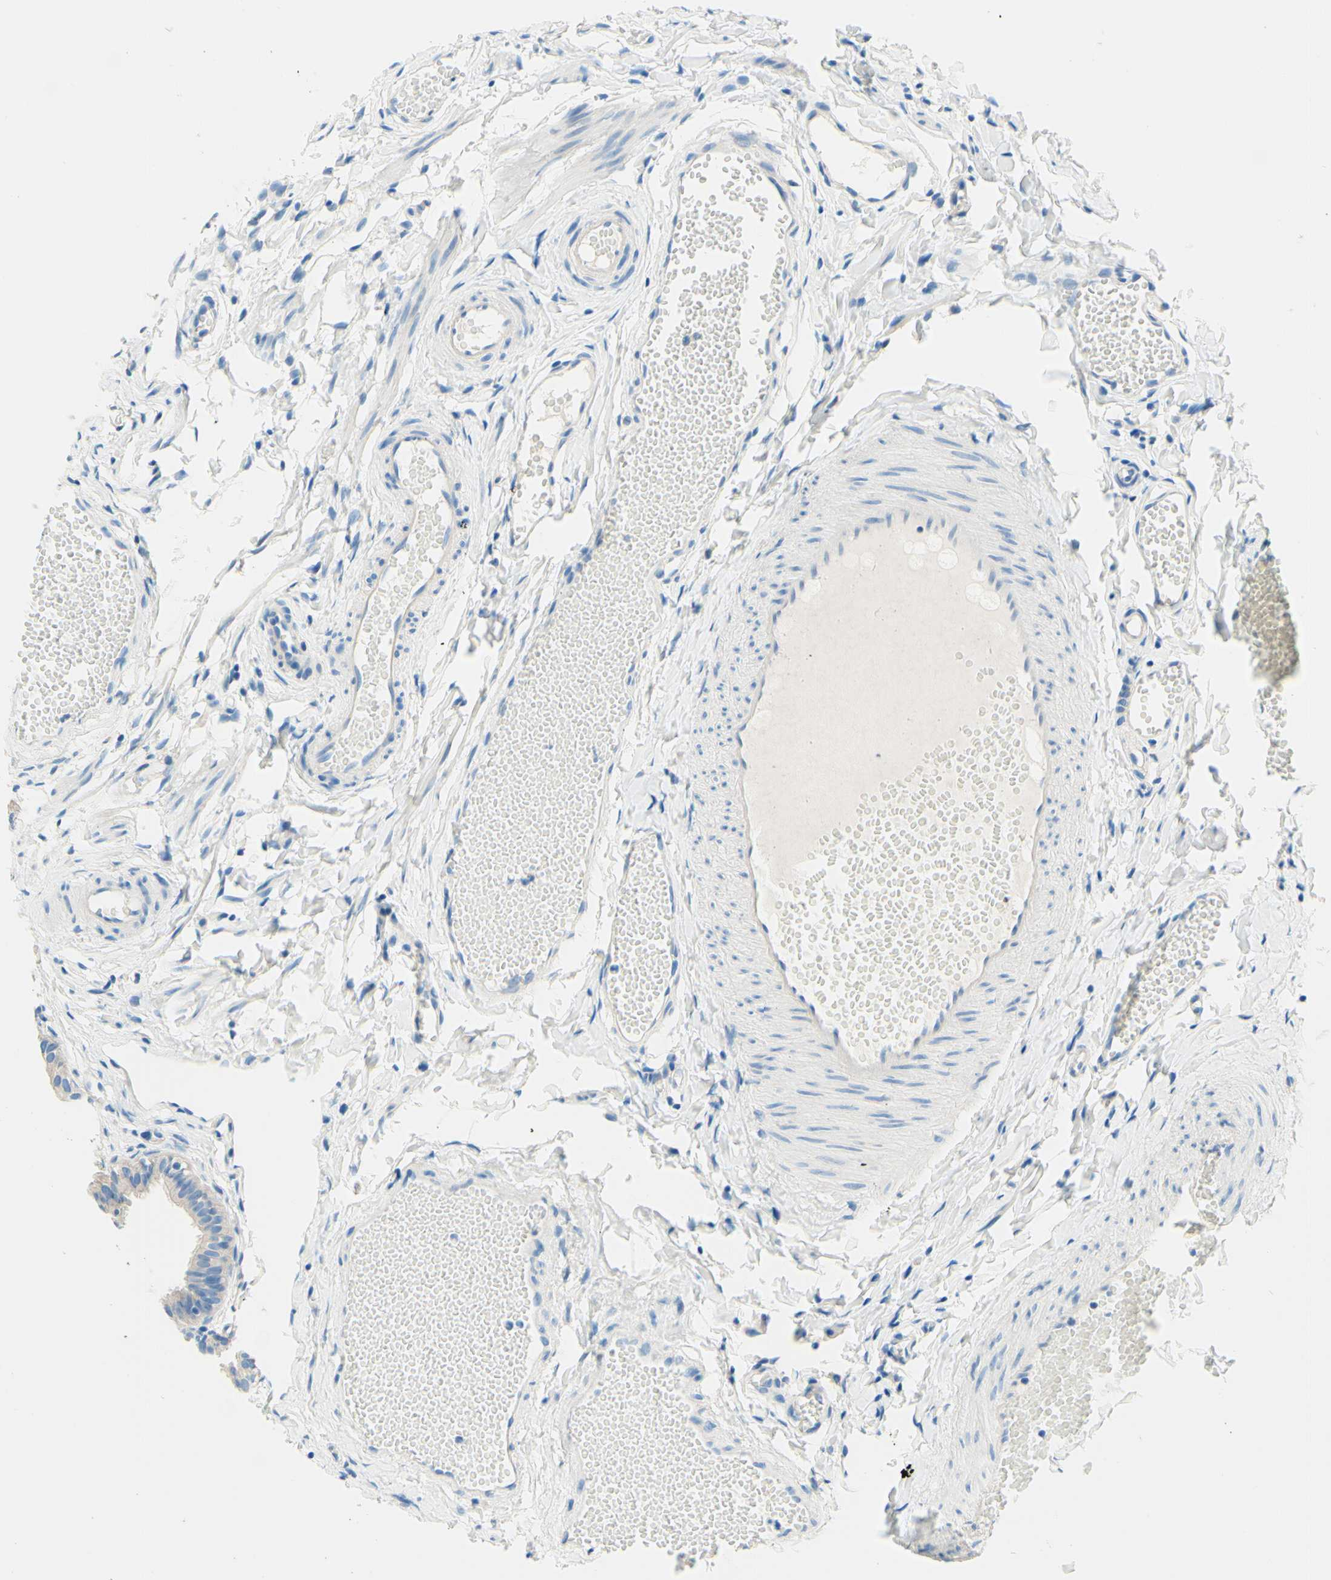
{"staining": {"intensity": "negative", "quantity": "none", "location": "none"}, "tissue": "fallopian tube", "cell_type": "Glandular cells", "image_type": "normal", "snomed": [{"axis": "morphology", "description": "Normal tissue, NOS"}, {"axis": "topography", "description": "Fallopian tube"}, {"axis": "topography", "description": "Placenta"}], "caption": "IHC micrograph of normal fallopian tube: fallopian tube stained with DAB (3,3'-diaminobenzidine) shows no significant protein positivity in glandular cells. (DAB immunohistochemistry (IHC), high magnification).", "gene": "PASD1", "patient": {"sex": "female", "age": 34}}